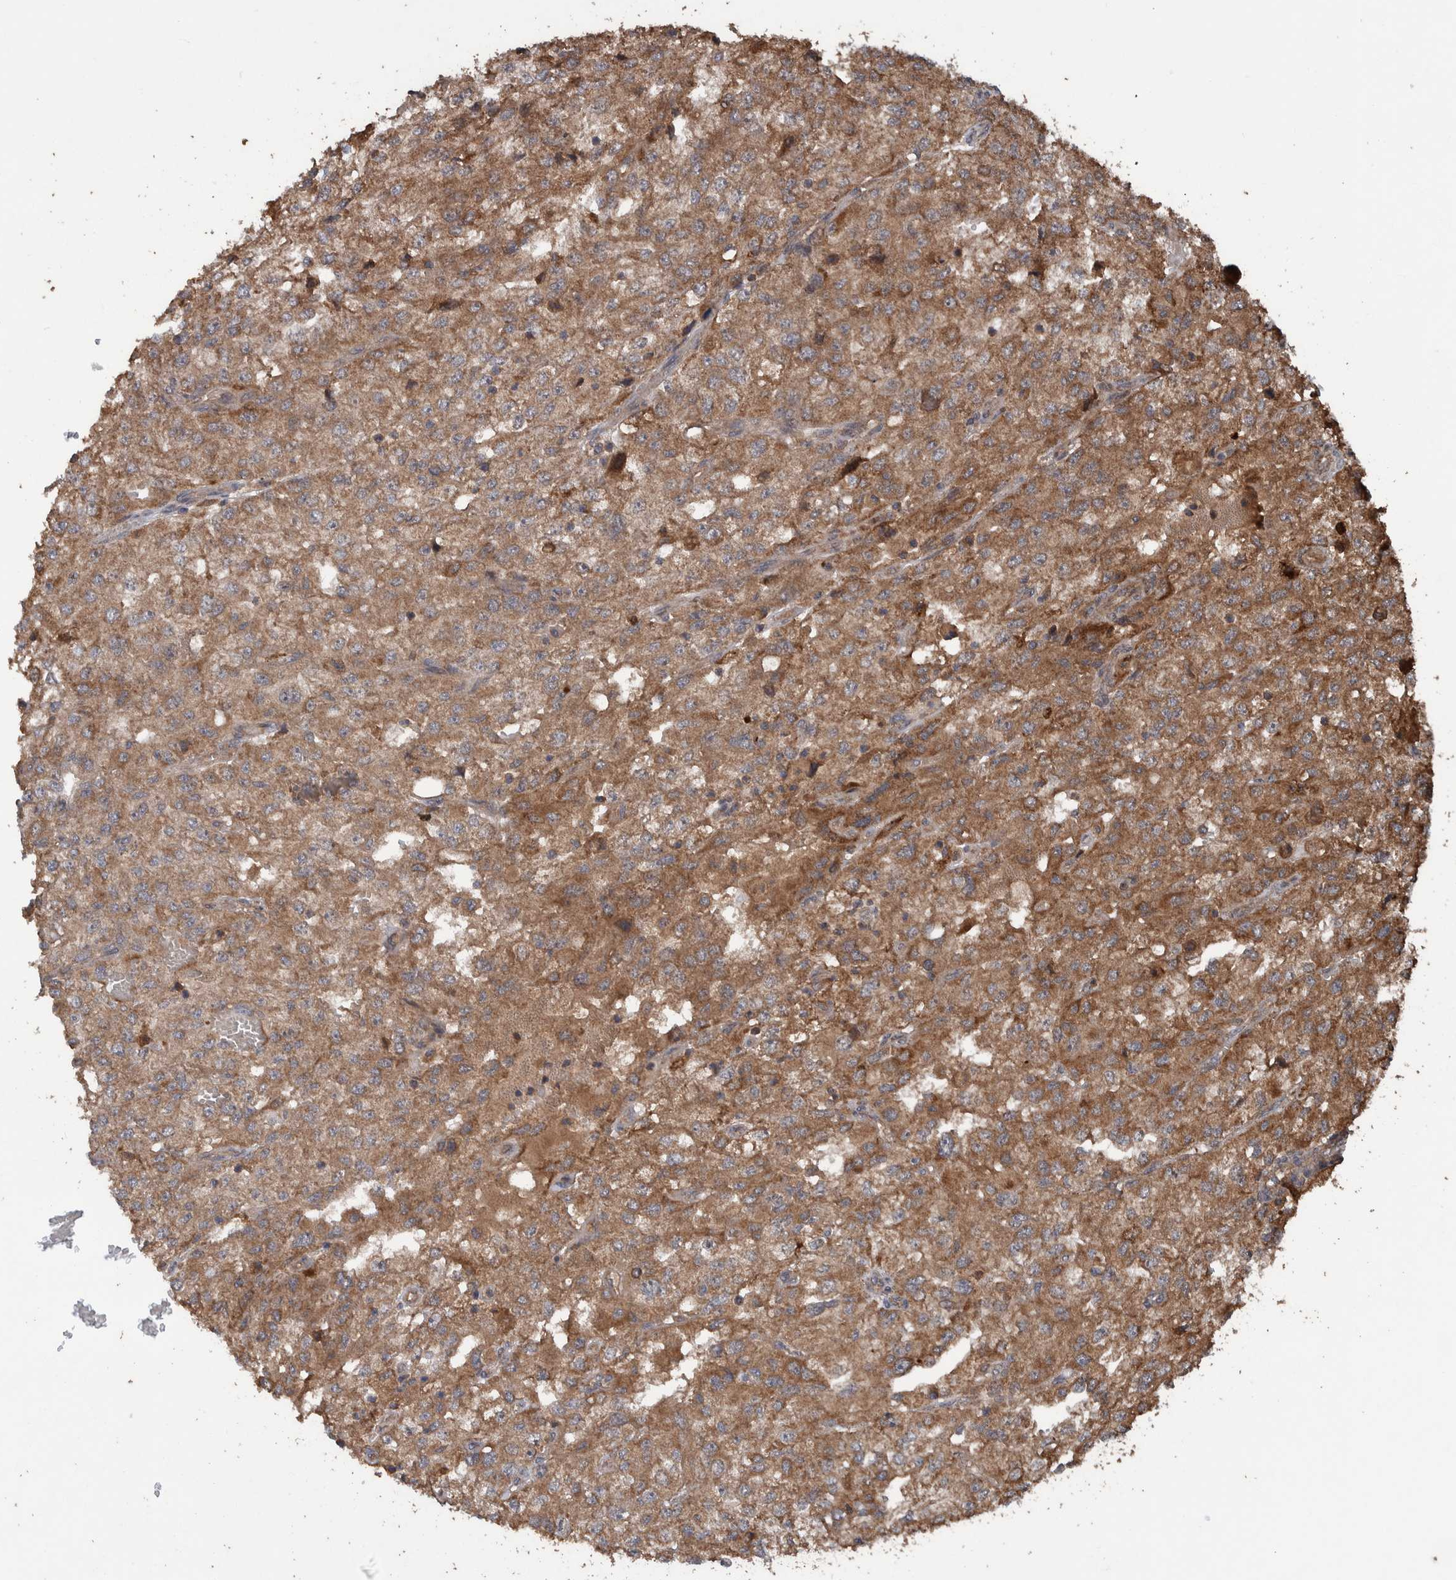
{"staining": {"intensity": "moderate", "quantity": ">75%", "location": "cytoplasmic/membranous"}, "tissue": "renal cancer", "cell_type": "Tumor cells", "image_type": "cancer", "snomed": [{"axis": "morphology", "description": "Adenocarcinoma, NOS"}, {"axis": "topography", "description": "Kidney"}], "caption": "Protein expression analysis of human renal cancer (adenocarcinoma) reveals moderate cytoplasmic/membranous positivity in approximately >75% of tumor cells.", "gene": "TRIM16", "patient": {"sex": "female", "age": 54}}